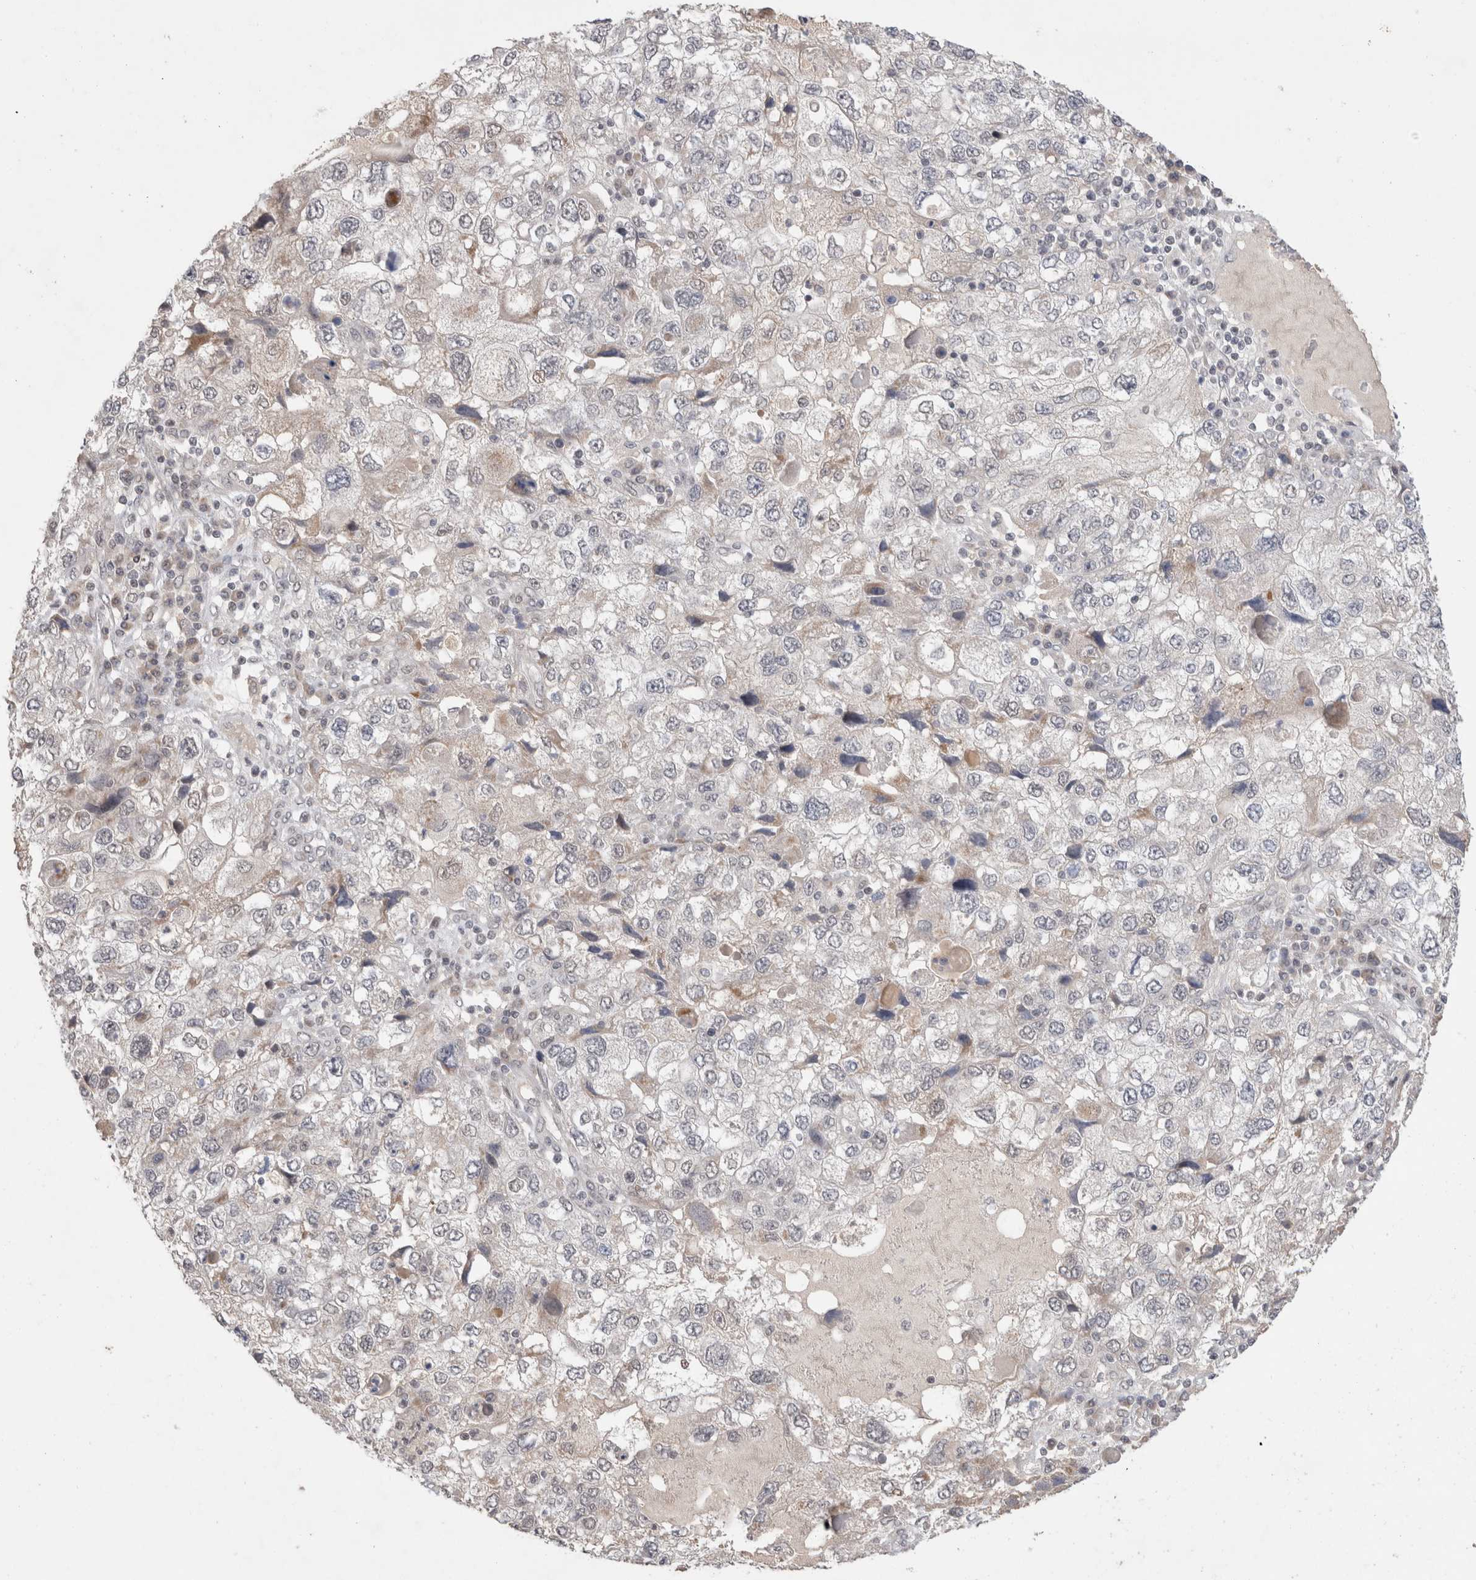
{"staining": {"intensity": "negative", "quantity": "none", "location": "none"}, "tissue": "endometrial cancer", "cell_type": "Tumor cells", "image_type": "cancer", "snomed": [{"axis": "morphology", "description": "Adenocarcinoma, NOS"}, {"axis": "topography", "description": "Endometrium"}], "caption": "This histopathology image is of adenocarcinoma (endometrial) stained with immunohistochemistry to label a protein in brown with the nuclei are counter-stained blue. There is no expression in tumor cells.", "gene": "SYDE2", "patient": {"sex": "female", "age": 49}}